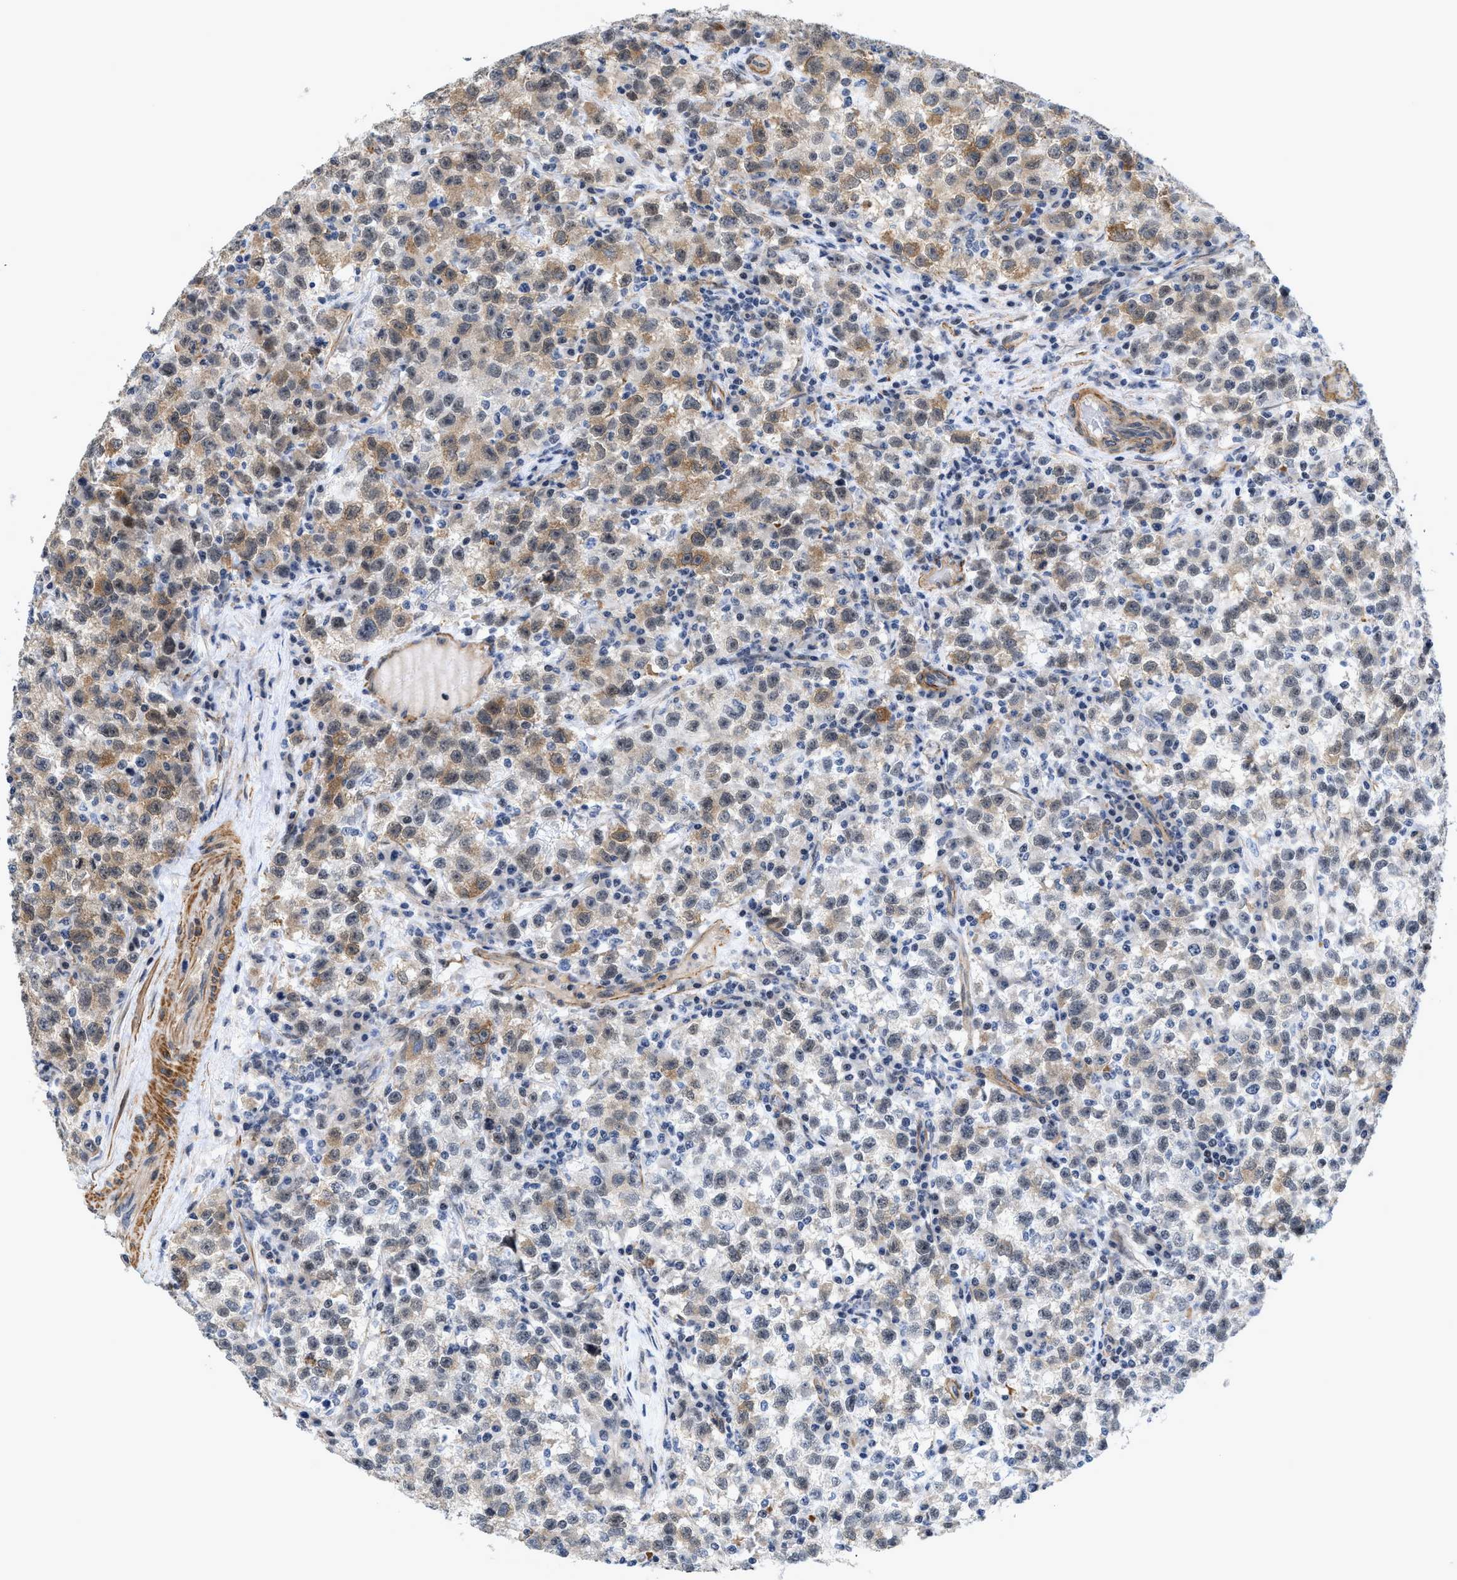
{"staining": {"intensity": "moderate", "quantity": "<25%", "location": "cytoplasmic/membranous,nuclear"}, "tissue": "testis cancer", "cell_type": "Tumor cells", "image_type": "cancer", "snomed": [{"axis": "morphology", "description": "Seminoma, NOS"}, {"axis": "topography", "description": "Testis"}], "caption": "Immunohistochemical staining of testis cancer (seminoma) shows low levels of moderate cytoplasmic/membranous and nuclear protein staining in approximately <25% of tumor cells. (DAB (3,3'-diaminobenzidine) IHC, brown staining for protein, blue staining for nuclei).", "gene": "GPRASP2", "patient": {"sex": "male", "age": 22}}